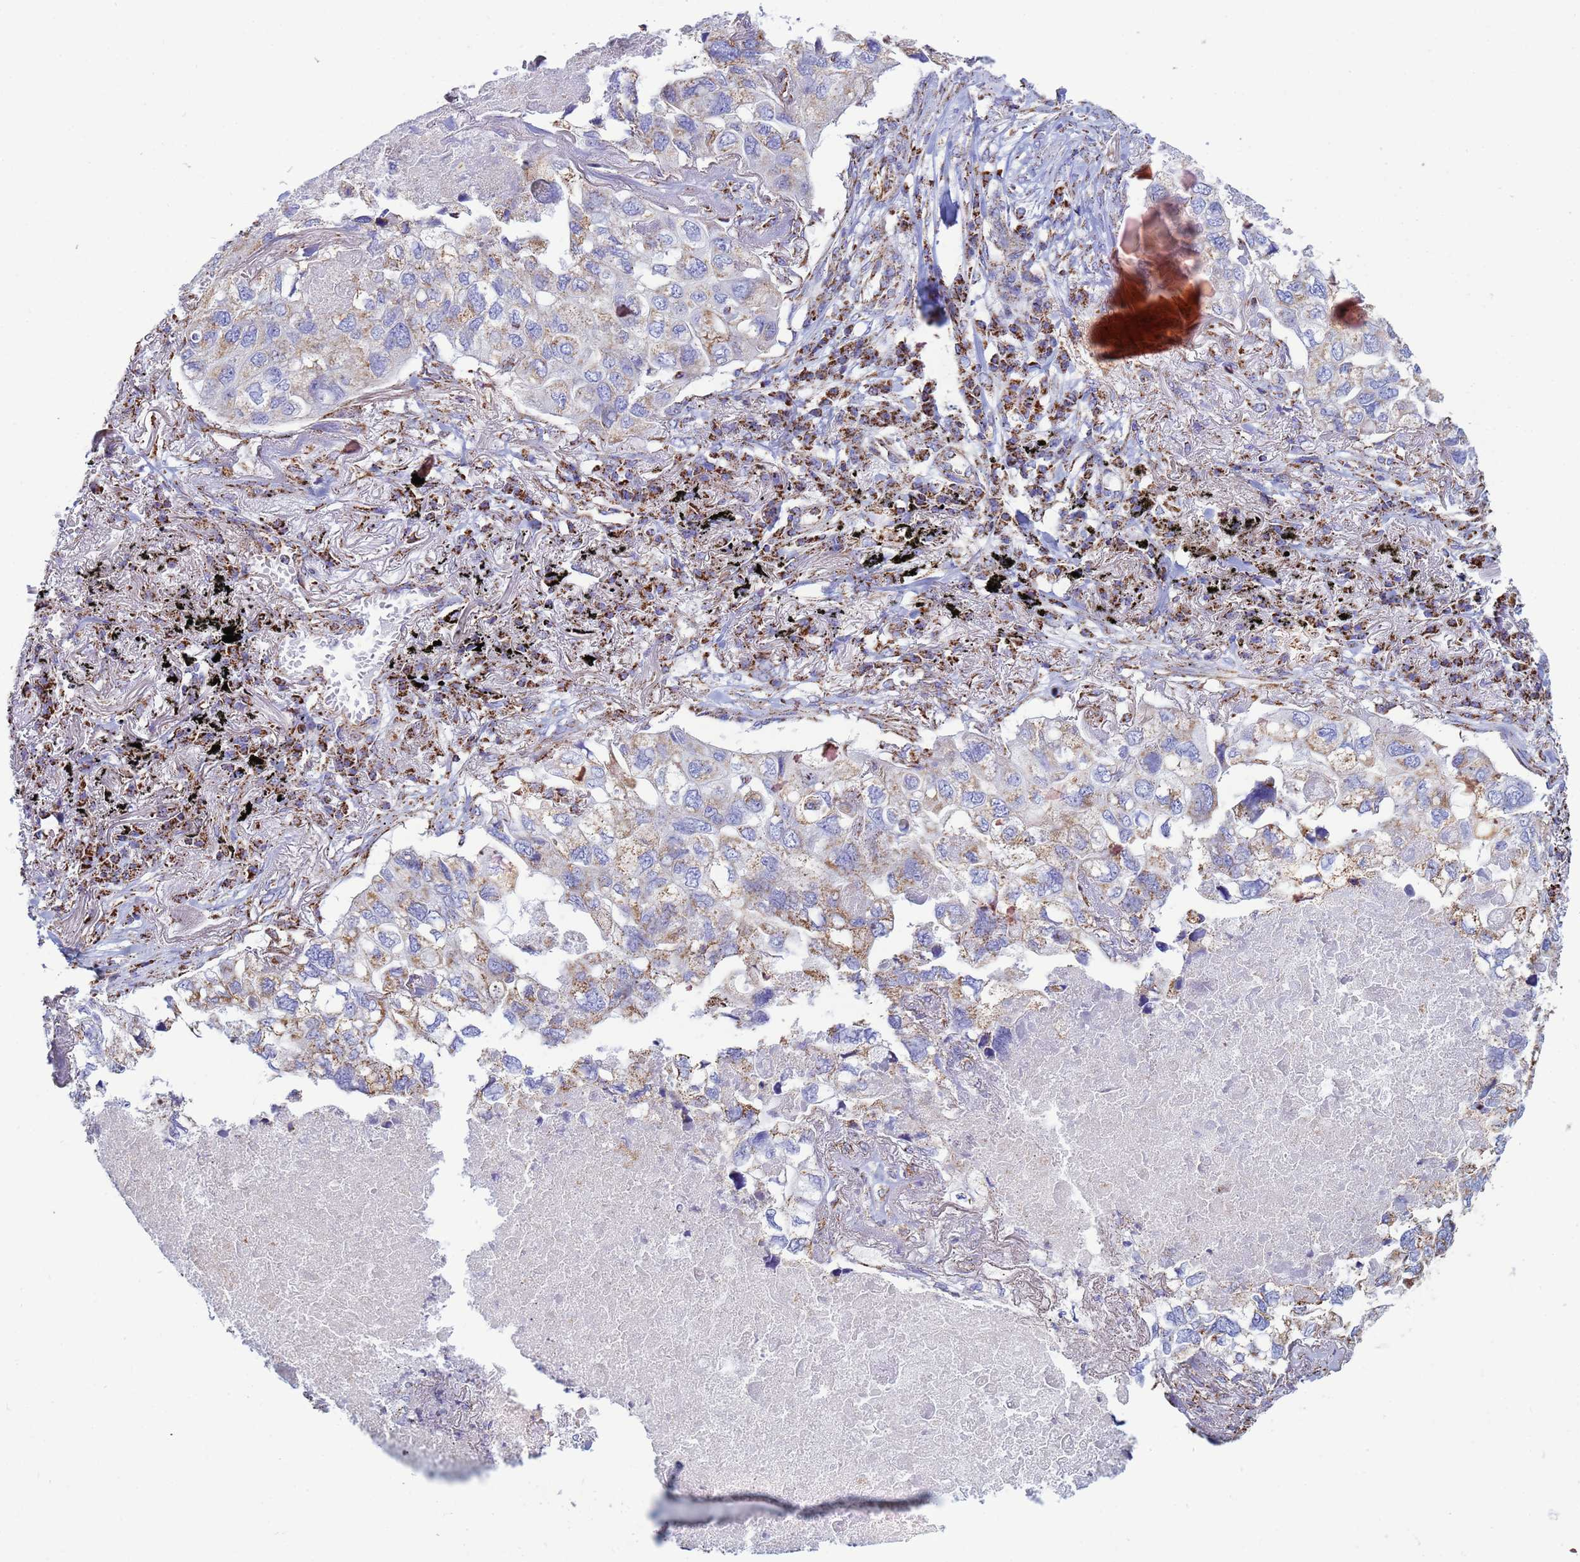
{"staining": {"intensity": "weak", "quantity": "25%-75%", "location": "cytoplasmic/membranous"}, "tissue": "lung cancer", "cell_type": "Tumor cells", "image_type": "cancer", "snomed": [{"axis": "morphology", "description": "Adenocarcinoma, NOS"}, {"axis": "topography", "description": "Lung"}], "caption": "There is low levels of weak cytoplasmic/membranous positivity in tumor cells of adenocarcinoma (lung), as demonstrated by immunohistochemical staining (brown color).", "gene": "COQ4", "patient": {"sex": "male", "age": 65}}